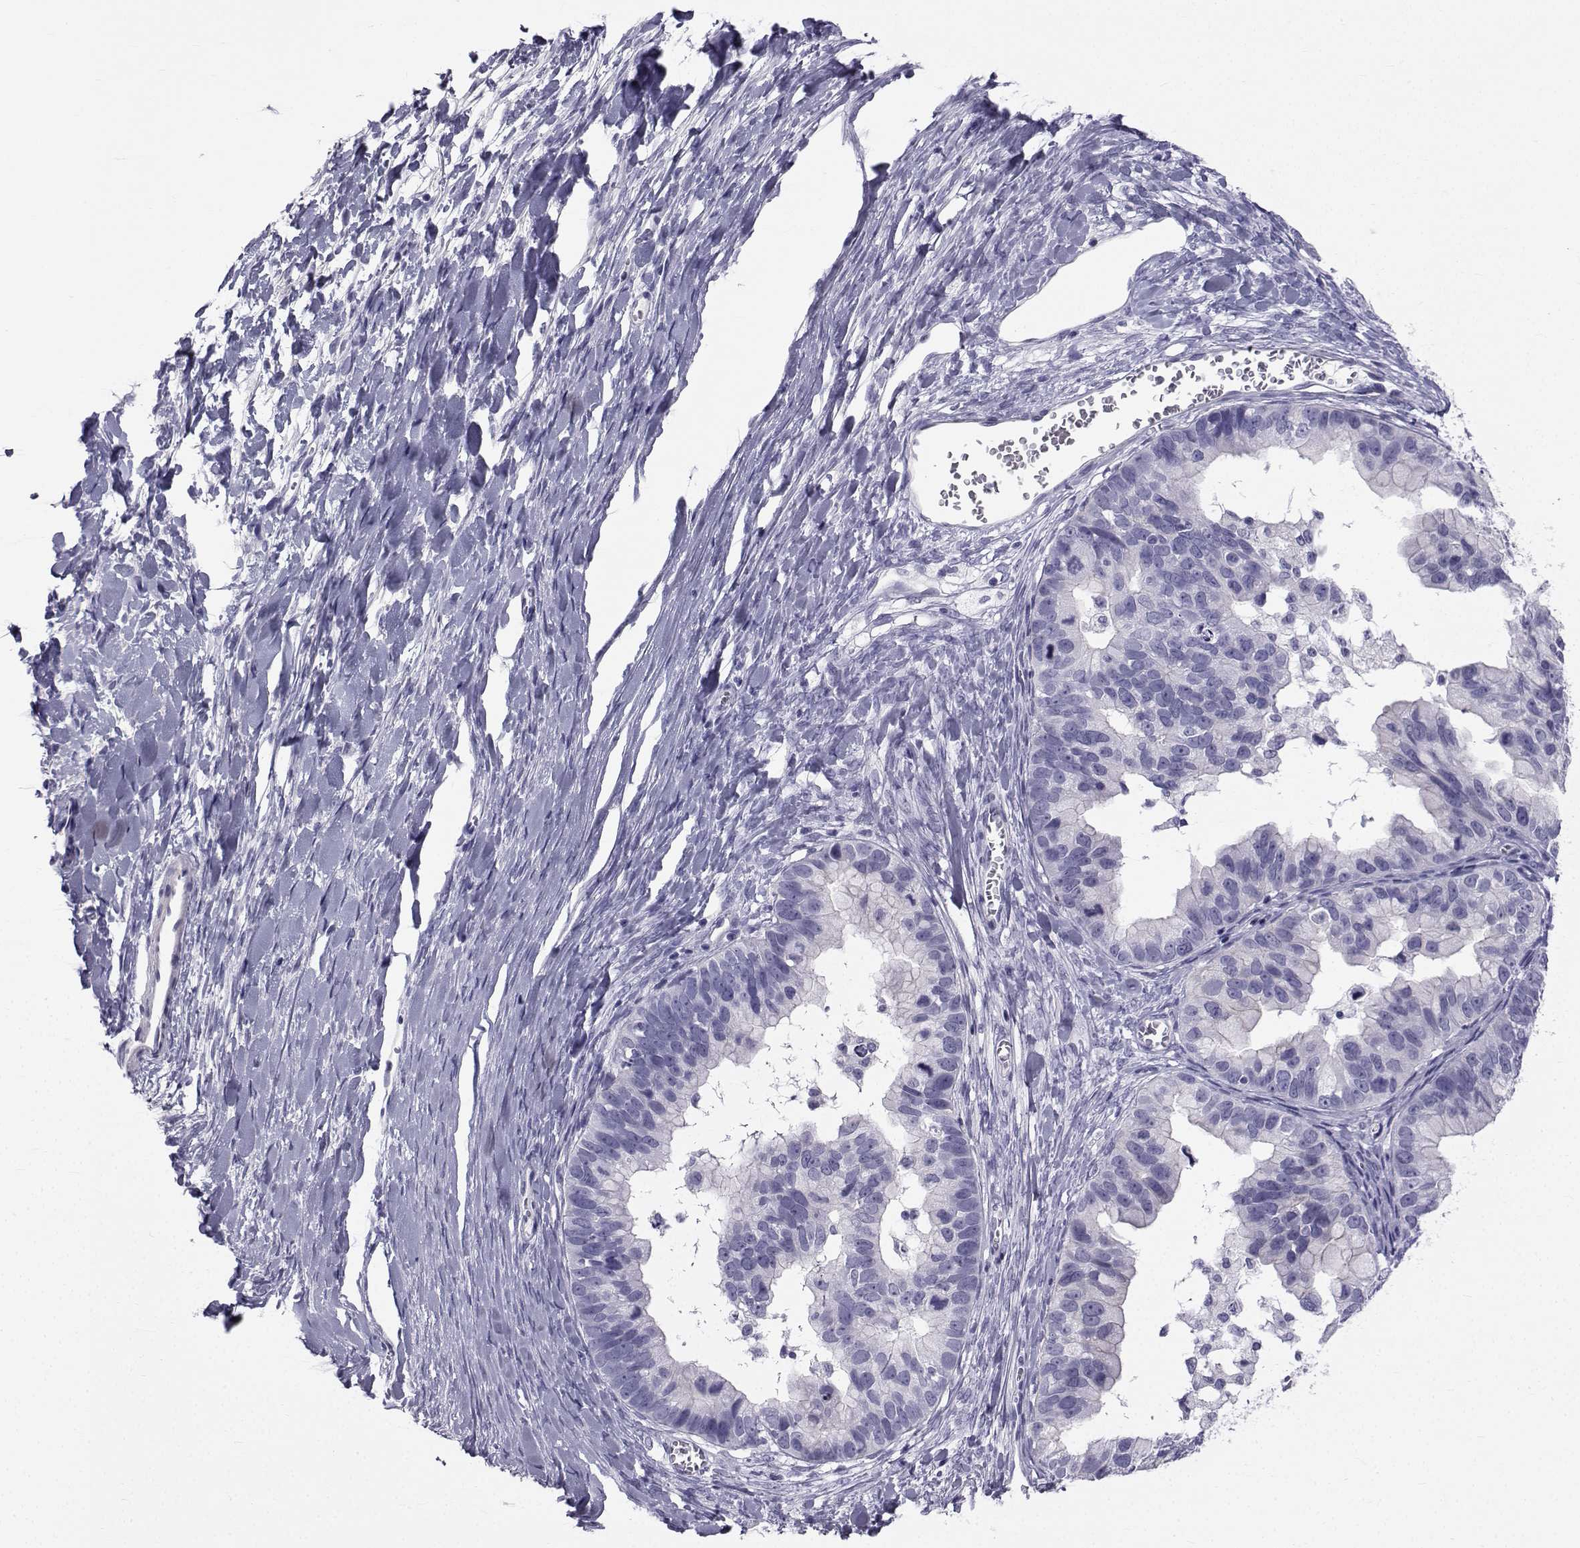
{"staining": {"intensity": "negative", "quantity": "none", "location": "none"}, "tissue": "ovarian cancer", "cell_type": "Tumor cells", "image_type": "cancer", "snomed": [{"axis": "morphology", "description": "Cystadenocarcinoma, mucinous, NOS"}, {"axis": "topography", "description": "Ovary"}], "caption": "High magnification brightfield microscopy of mucinous cystadenocarcinoma (ovarian) stained with DAB (3,3'-diaminobenzidine) (brown) and counterstained with hematoxylin (blue): tumor cells show no significant positivity.", "gene": "SPANXD", "patient": {"sex": "female", "age": 76}}